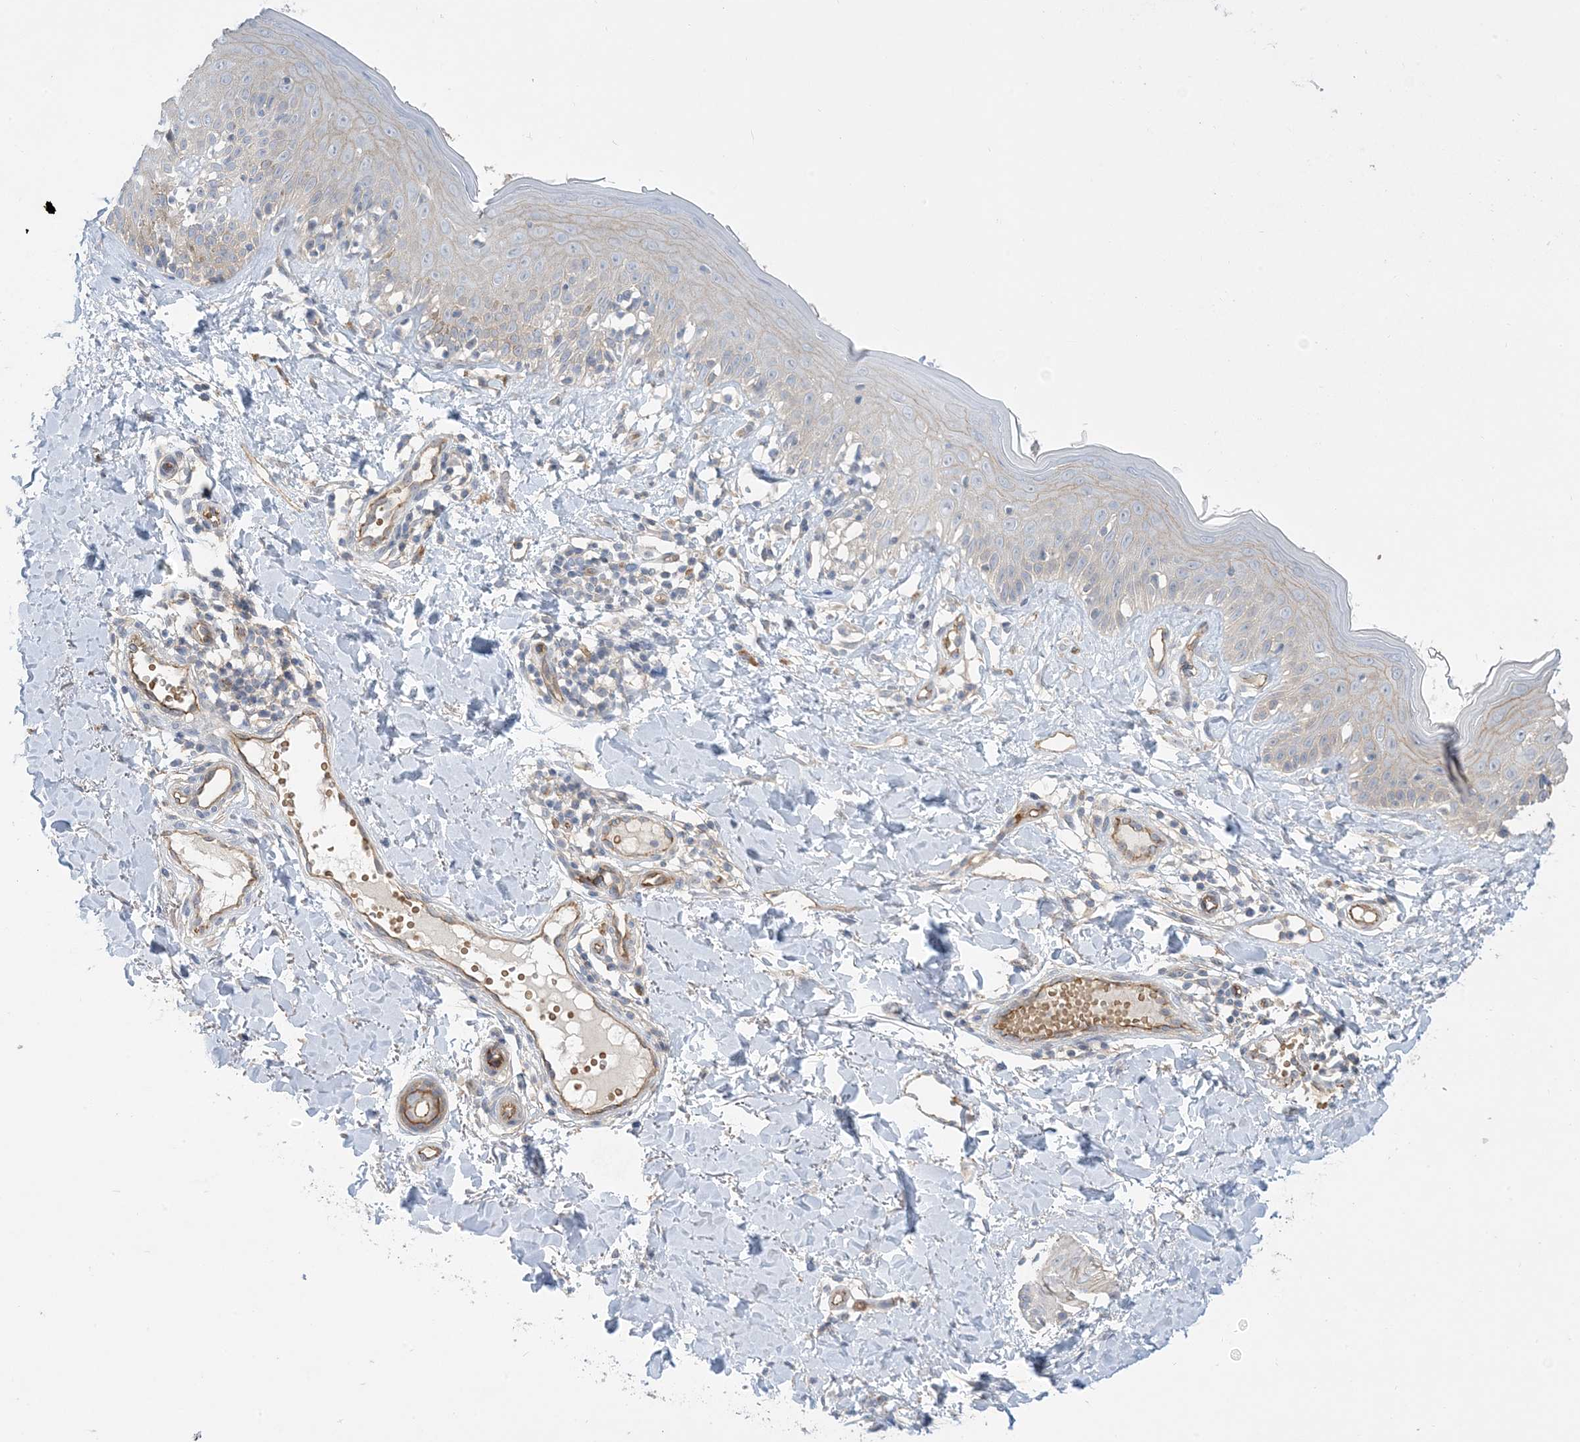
{"staining": {"intensity": "negative", "quantity": "none", "location": "none"}, "tissue": "skin", "cell_type": "Fibroblasts", "image_type": "normal", "snomed": [{"axis": "morphology", "description": "Normal tissue, NOS"}, {"axis": "topography", "description": "Skin"}], "caption": "An image of skin stained for a protein demonstrates no brown staining in fibroblasts. Nuclei are stained in blue.", "gene": "AOC1", "patient": {"sex": "male", "age": 52}}